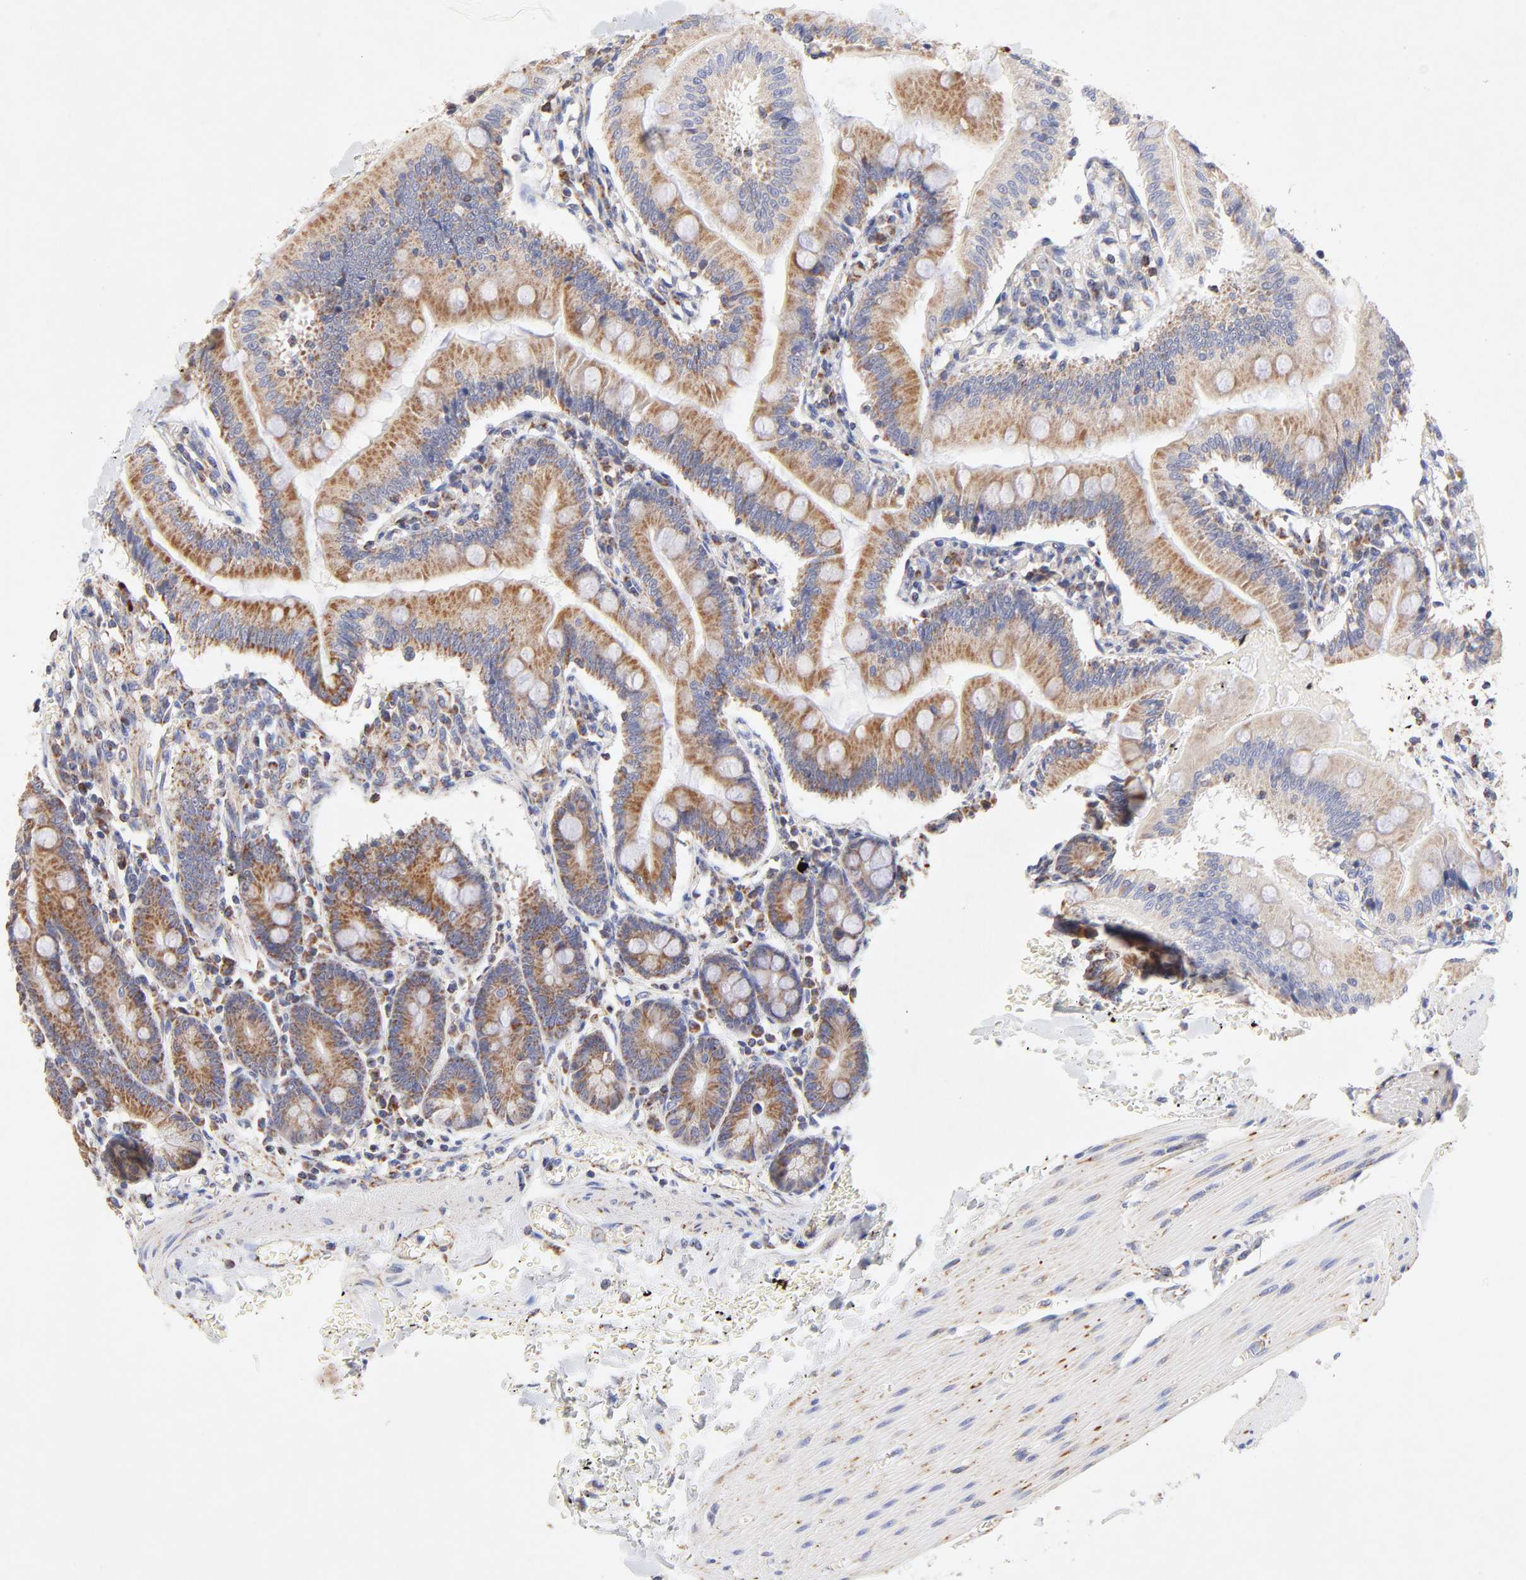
{"staining": {"intensity": "moderate", "quantity": ">75%", "location": "cytoplasmic/membranous"}, "tissue": "small intestine", "cell_type": "Glandular cells", "image_type": "normal", "snomed": [{"axis": "morphology", "description": "Normal tissue, NOS"}, {"axis": "topography", "description": "Small intestine"}], "caption": "IHC staining of benign small intestine, which displays medium levels of moderate cytoplasmic/membranous expression in approximately >75% of glandular cells indicating moderate cytoplasmic/membranous protein expression. The staining was performed using DAB (3,3'-diaminobenzidine) (brown) for protein detection and nuclei were counterstained in hematoxylin (blue).", "gene": "SSBP1", "patient": {"sex": "male", "age": 71}}